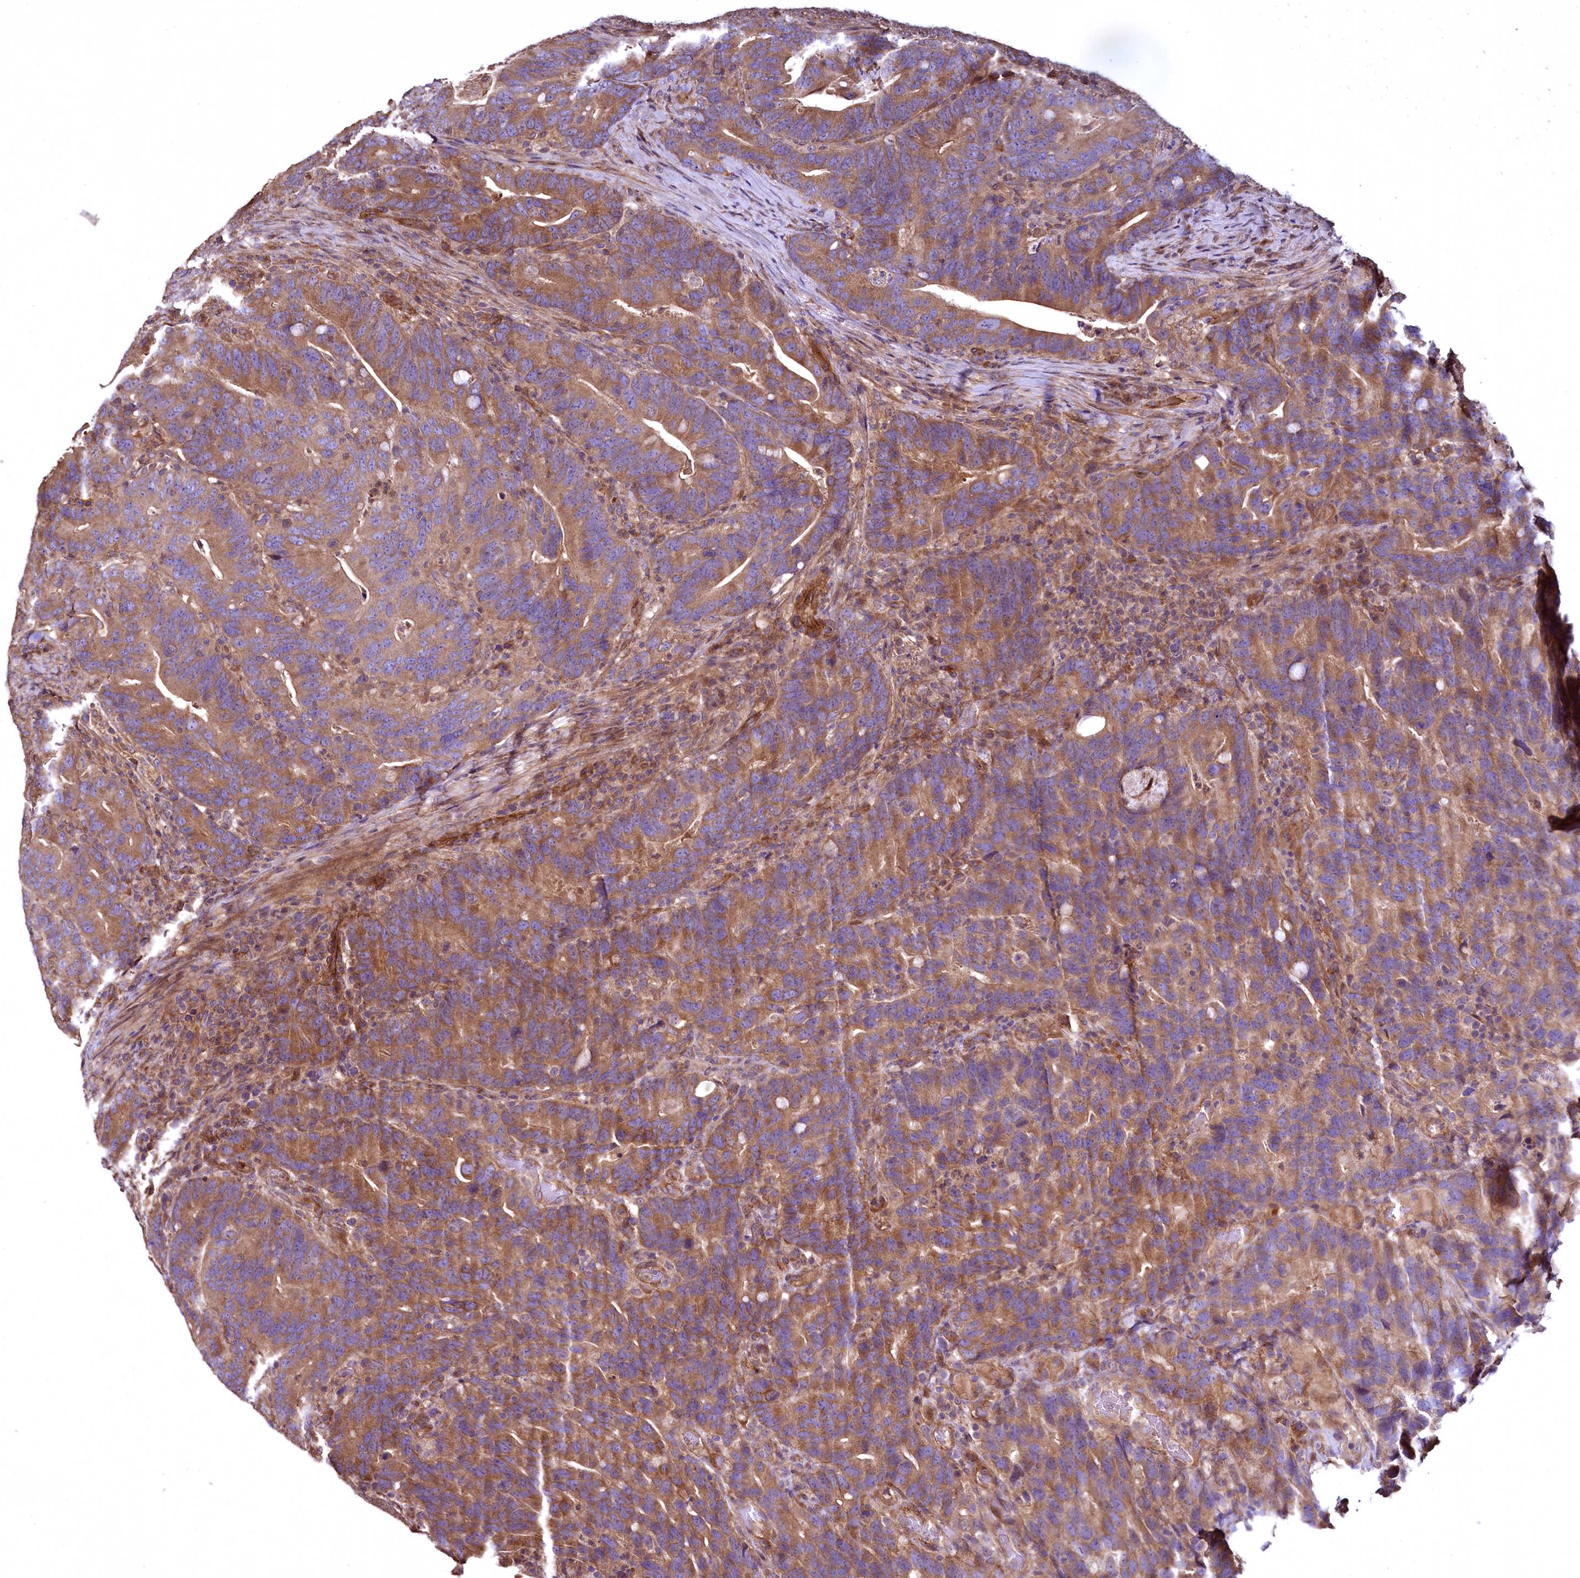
{"staining": {"intensity": "moderate", "quantity": ">75%", "location": "cytoplasmic/membranous"}, "tissue": "colorectal cancer", "cell_type": "Tumor cells", "image_type": "cancer", "snomed": [{"axis": "morphology", "description": "Adenocarcinoma, NOS"}, {"axis": "topography", "description": "Colon"}], "caption": "A brown stain highlights moderate cytoplasmic/membranous positivity of a protein in colorectal adenocarcinoma tumor cells.", "gene": "TBCEL", "patient": {"sex": "female", "age": 66}}